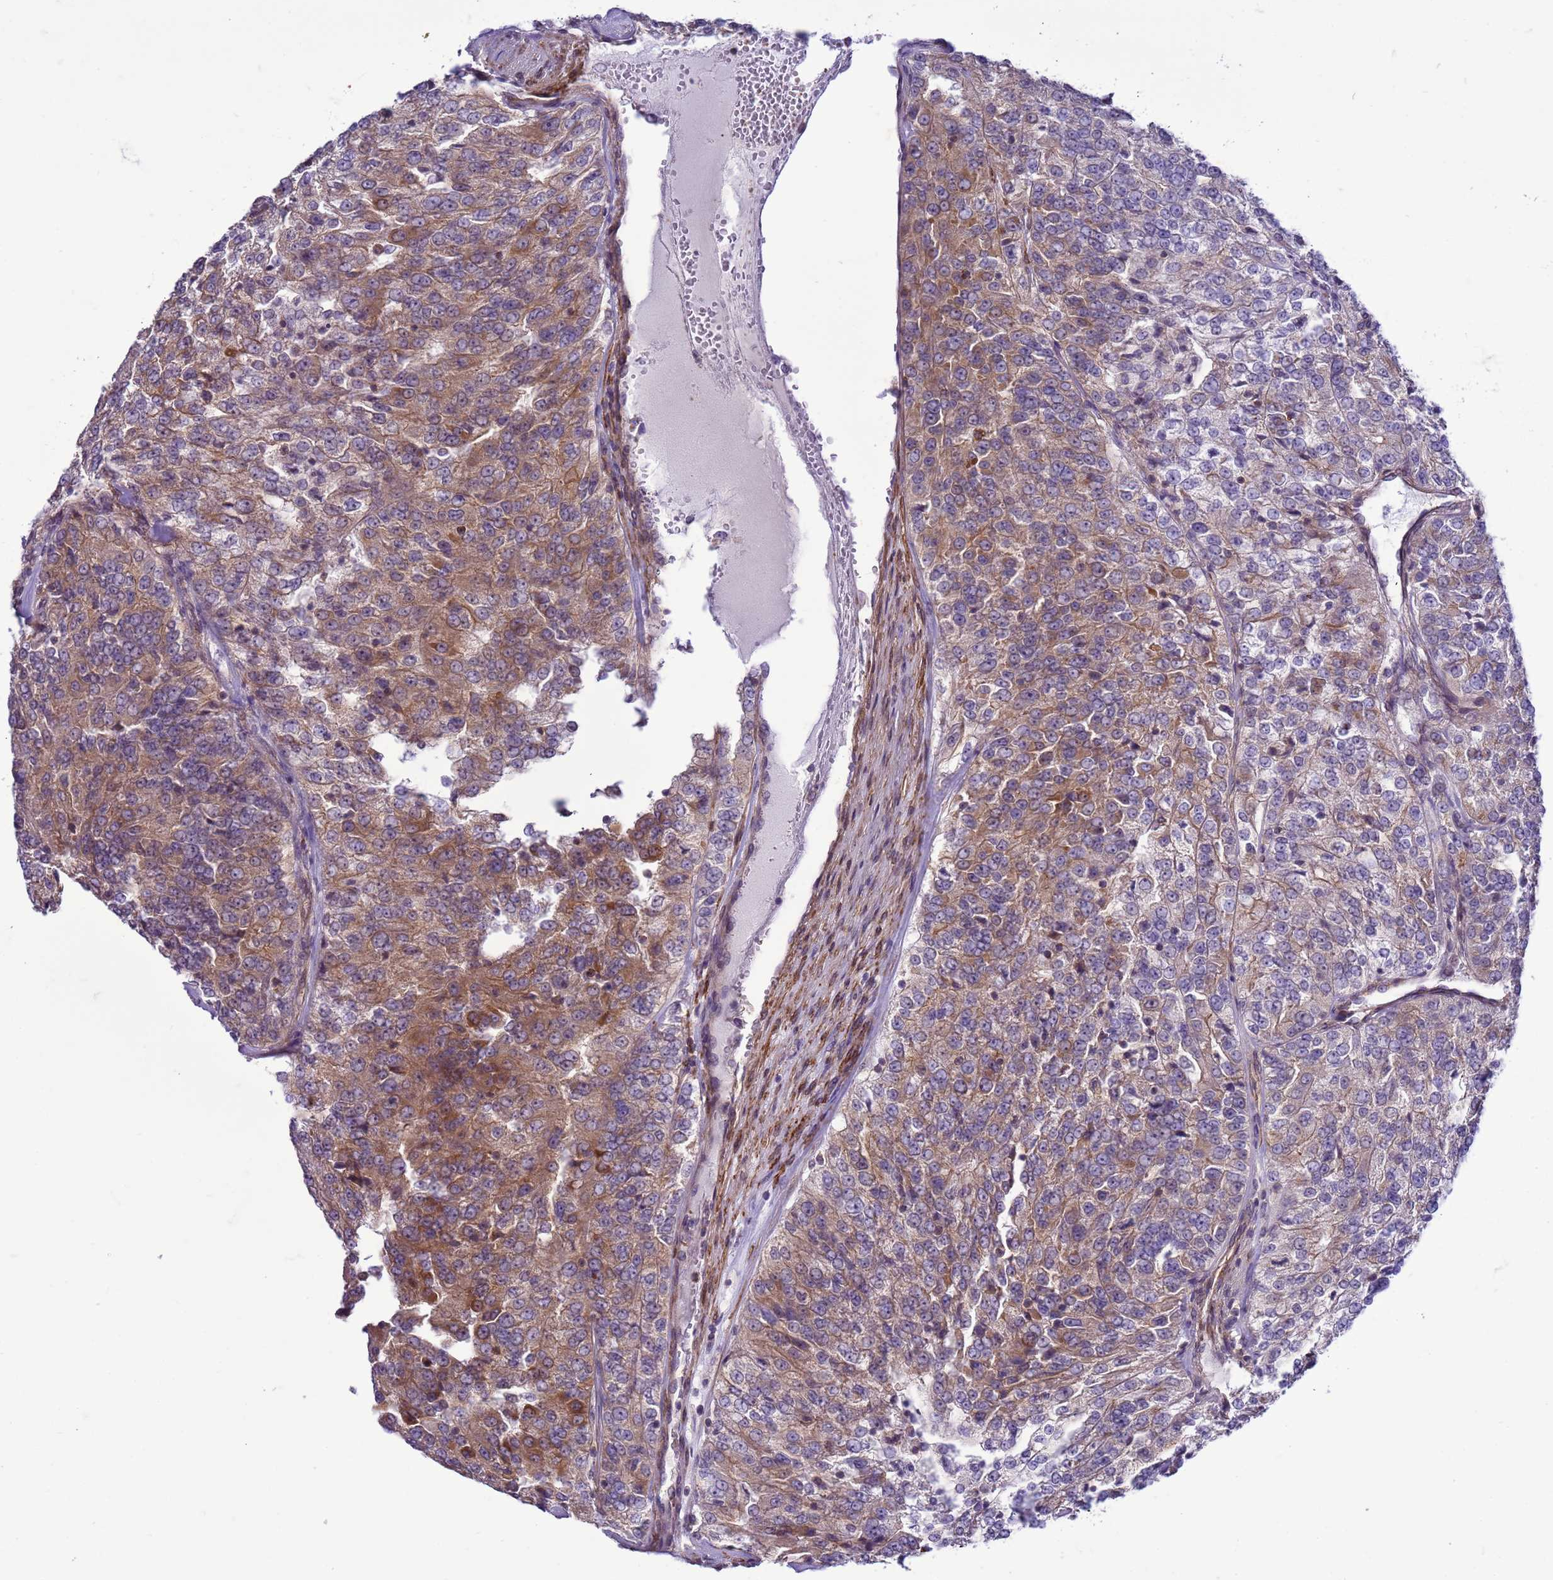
{"staining": {"intensity": "moderate", "quantity": ">75%", "location": "cytoplasmic/membranous"}, "tissue": "renal cancer", "cell_type": "Tumor cells", "image_type": "cancer", "snomed": [{"axis": "morphology", "description": "Adenocarcinoma, NOS"}, {"axis": "topography", "description": "Kidney"}], "caption": "Immunohistochemistry (IHC) image of neoplastic tissue: human adenocarcinoma (renal) stained using IHC exhibits medium levels of moderate protein expression localized specifically in the cytoplasmic/membranous of tumor cells, appearing as a cytoplasmic/membranous brown color.", "gene": "GEN1", "patient": {"sex": "female", "age": 63}}